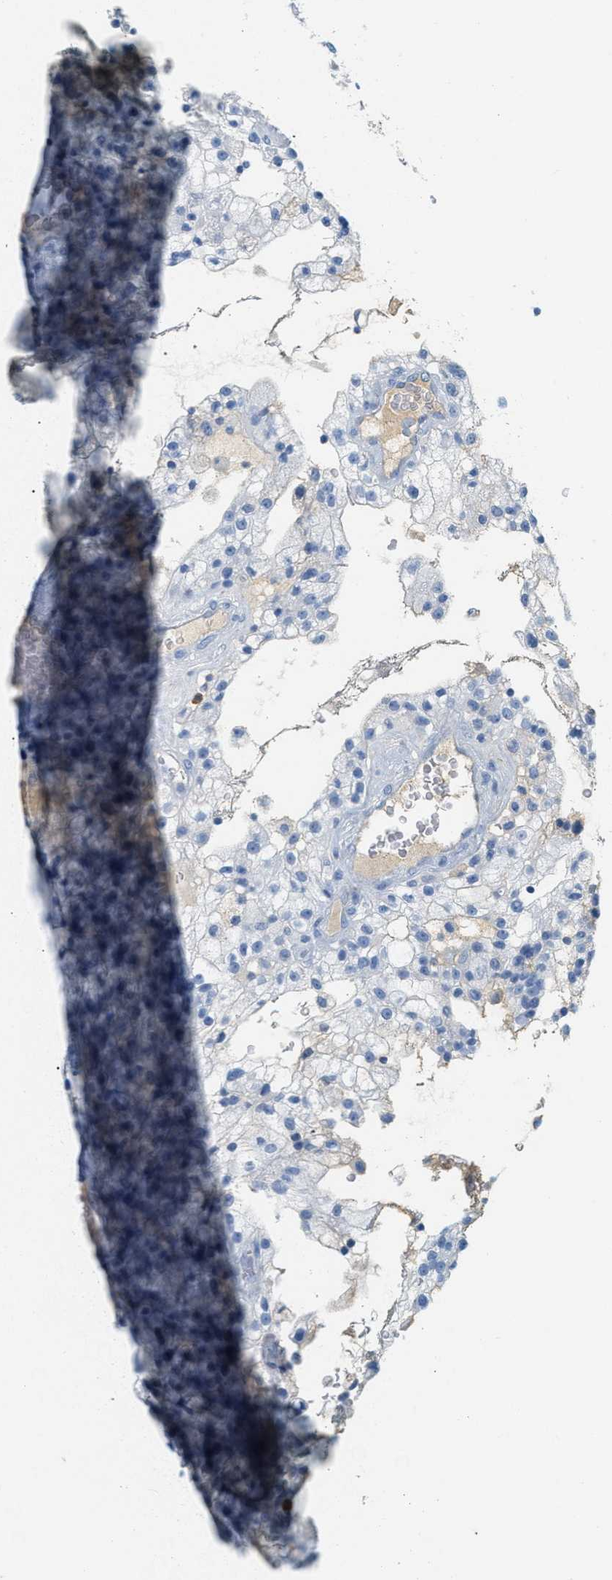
{"staining": {"intensity": "negative", "quantity": "none", "location": "none"}, "tissue": "renal cancer", "cell_type": "Tumor cells", "image_type": "cancer", "snomed": [{"axis": "morphology", "description": "Adenocarcinoma, NOS"}, {"axis": "topography", "description": "Kidney"}], "caption": "The immunohistochemistry micrograph has no significant staining in tumor cells of adenocarcinoma (renal) tissue.", "gene": "LCN2", "patient": {"sex": "female", "age": 52}}